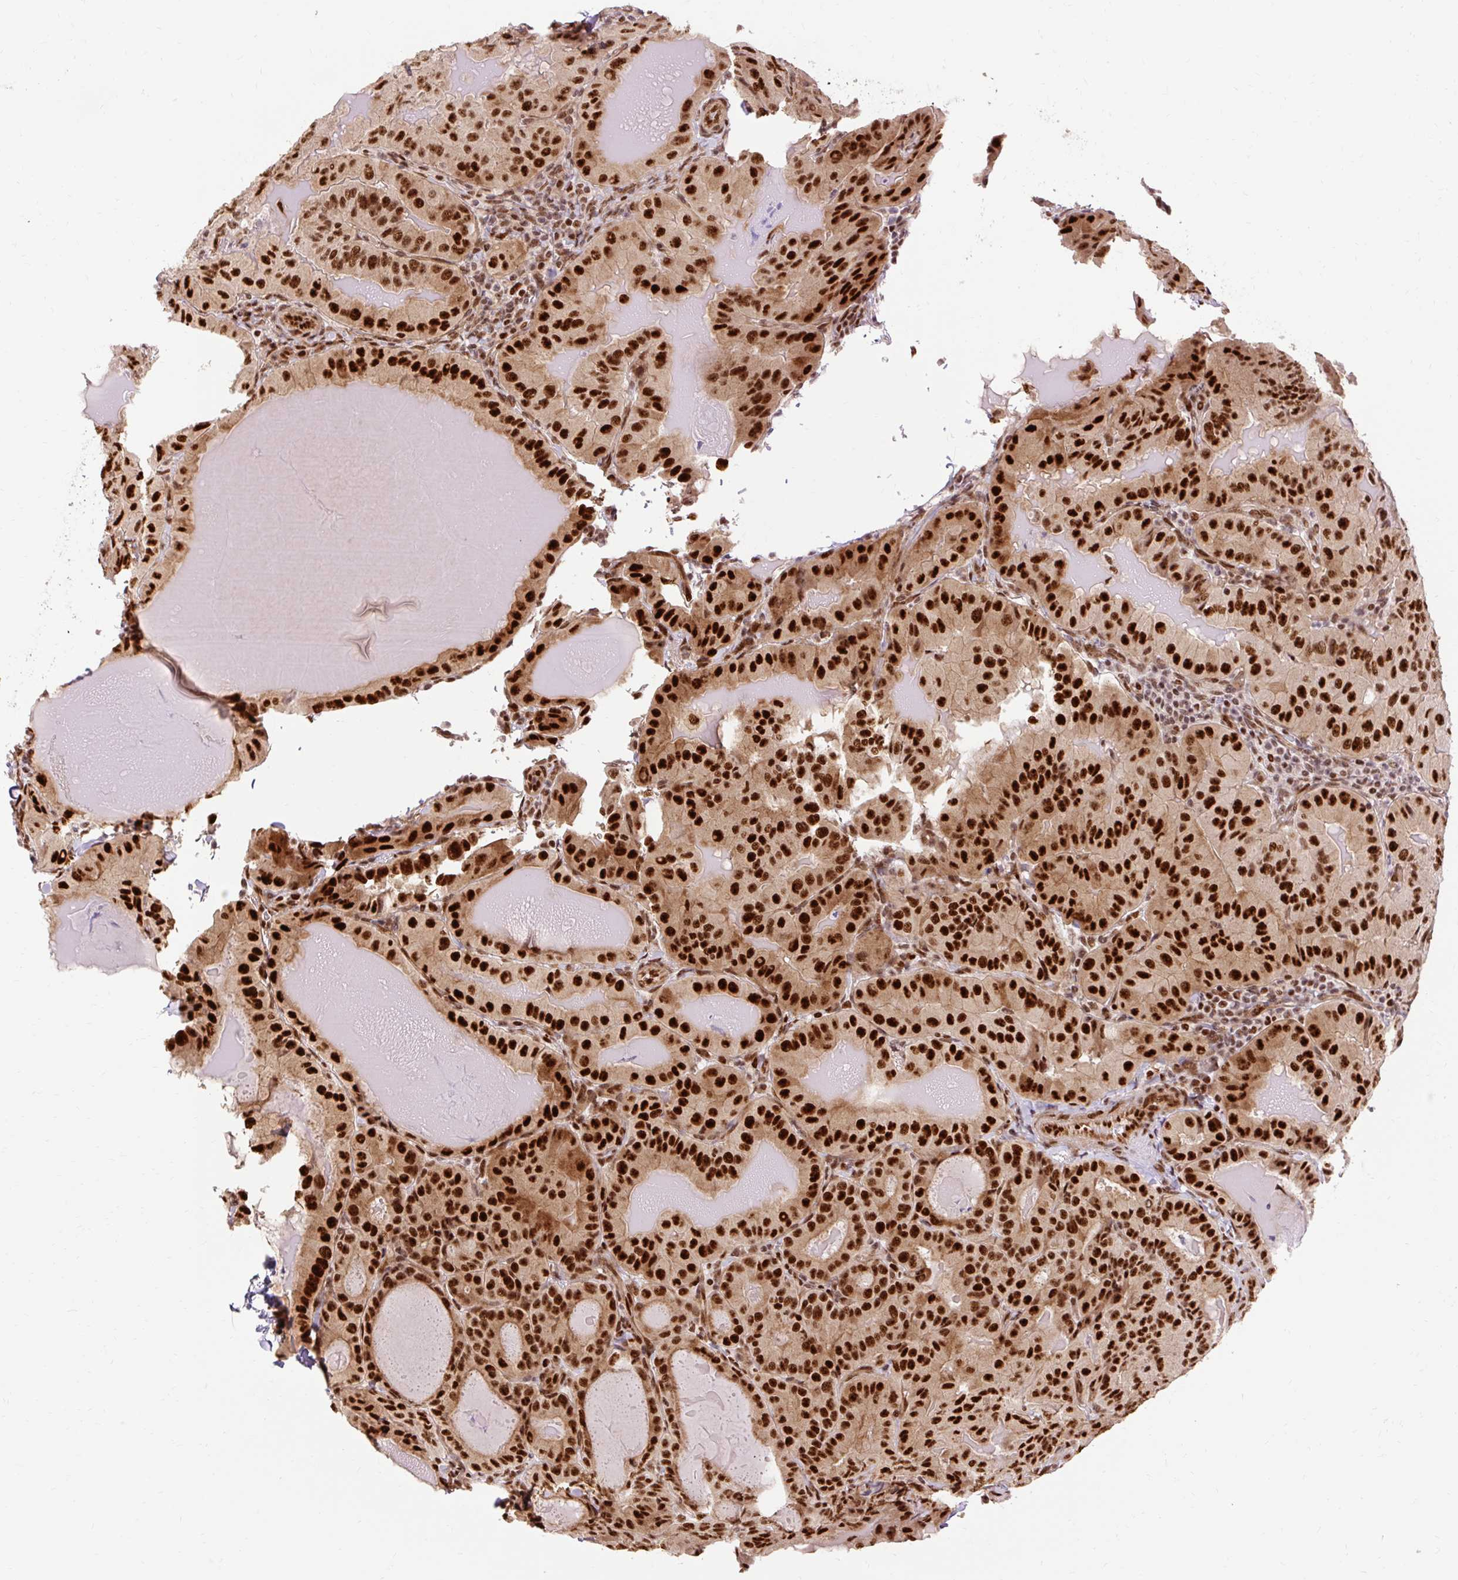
{"staining": {"intensity": "strong", "quantity": ">75%", "location": "nuclear"}, "tissue": "thyroid cancer", "cell_type": "Tumor cells", "image_type": "cancer", "snomed": [{"axis": "morphology", "description": "Papillary adenocarcinoma, NOS"}, {"axis": "topography", "description": "Thyroid gland"}], "caption": "Thyroid papillary adenocarcinoma stained with a brown dye reveals strong nuclear positive expression in about >75% of tumor cells.", "gene": "MECOM", "patient": {"sex": "female", "age": 68}}